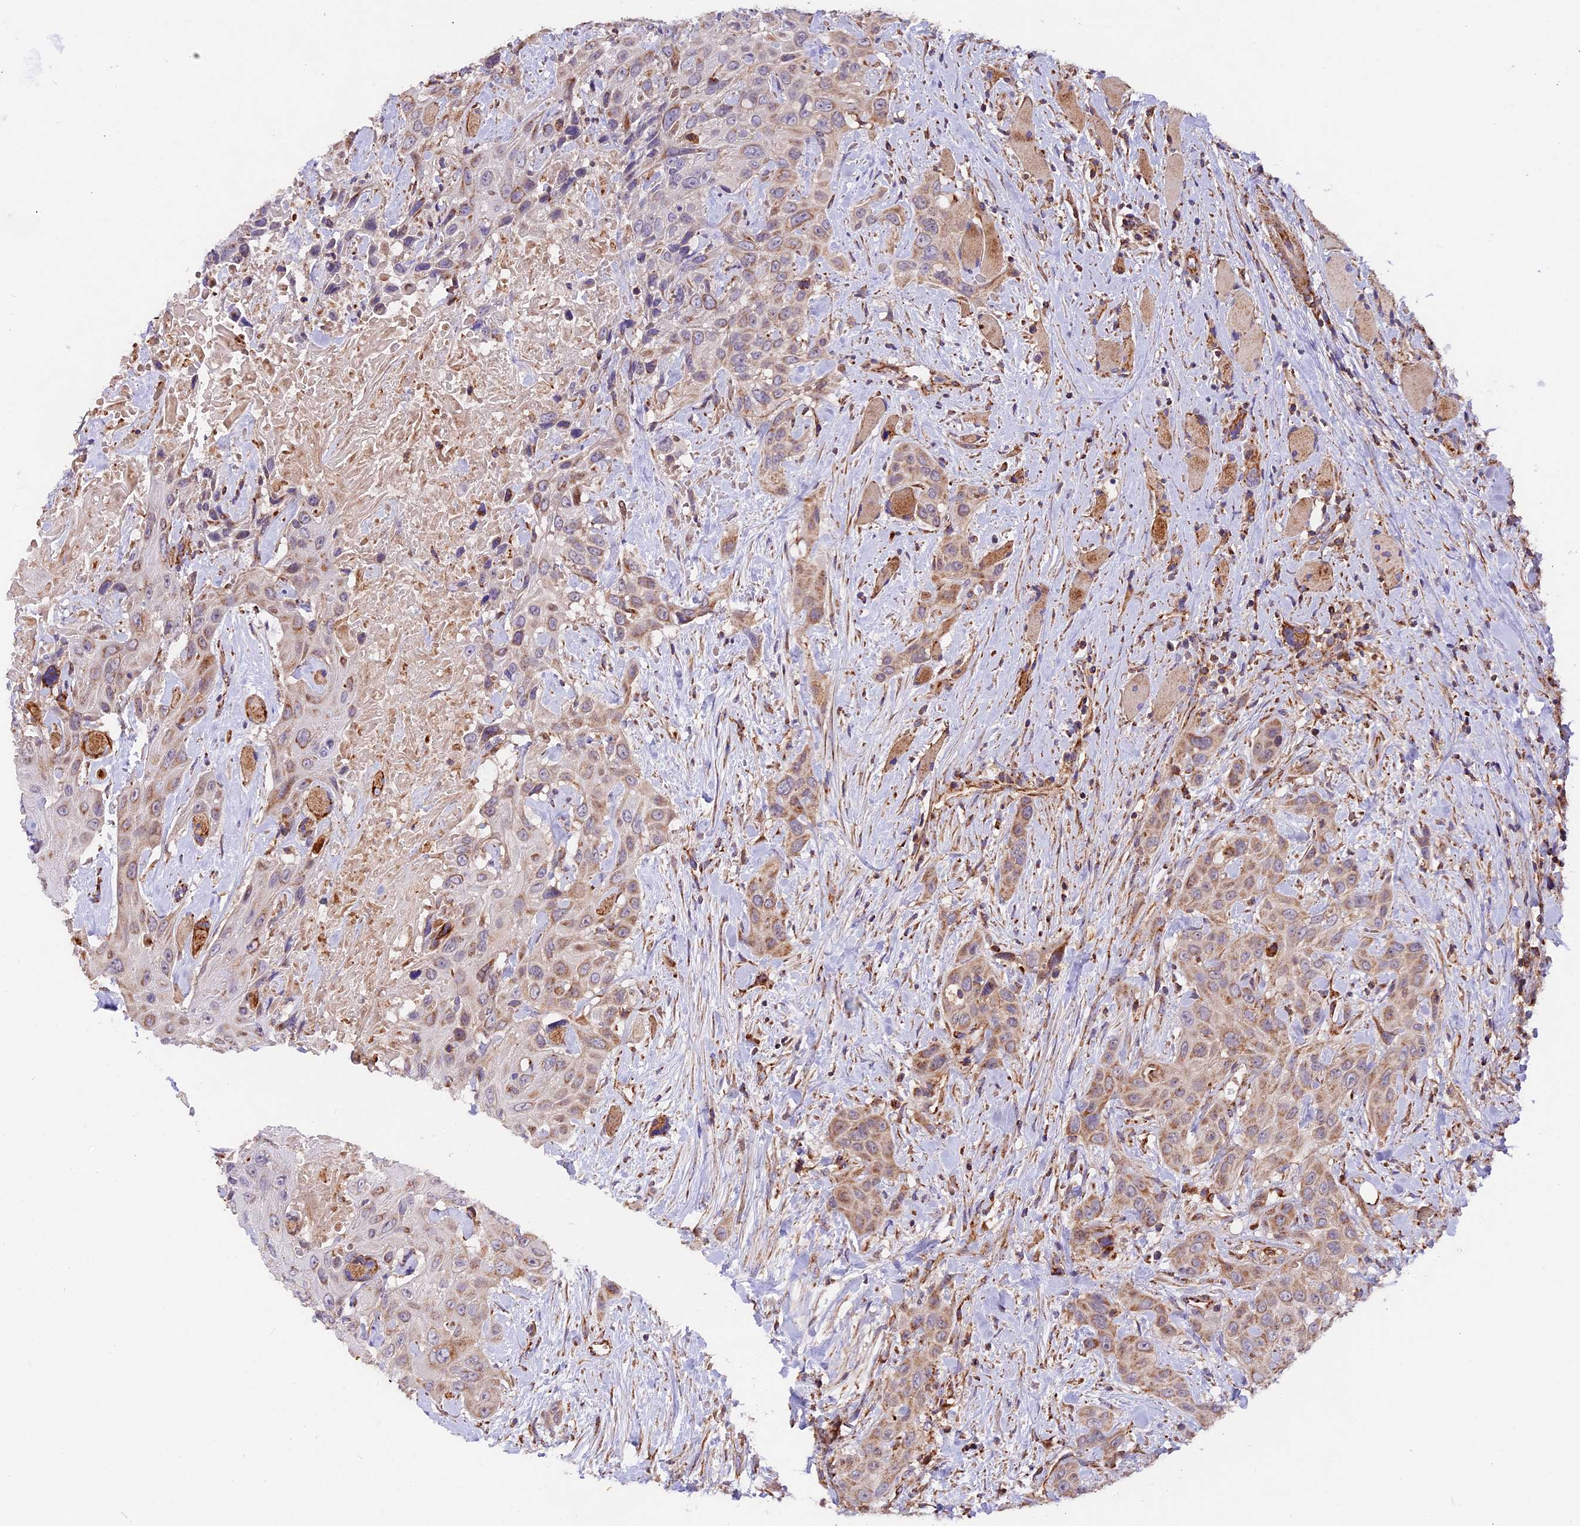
{"staining": {"intensity": "moderate", "quantity": ">75%", "location": "cytoplasmic/membranous"}, "tissue": "head and neck cancer", "cell_type": "Tumor cells", "image_type": "cancer", "snomed": [{"axis": "morphology", "description": "Squamous cell carcinoma, NOS"}, {"axis": "topography", "description": "Head-Neck"}], "caption": "A brown stain labels moderate cytoplasmic/membranous staining of a protein in human head and neck squamous cell carcinoma tumor cells.", "gene": "NDUFA8", "patient": {"sex": "male", "age": 81}}